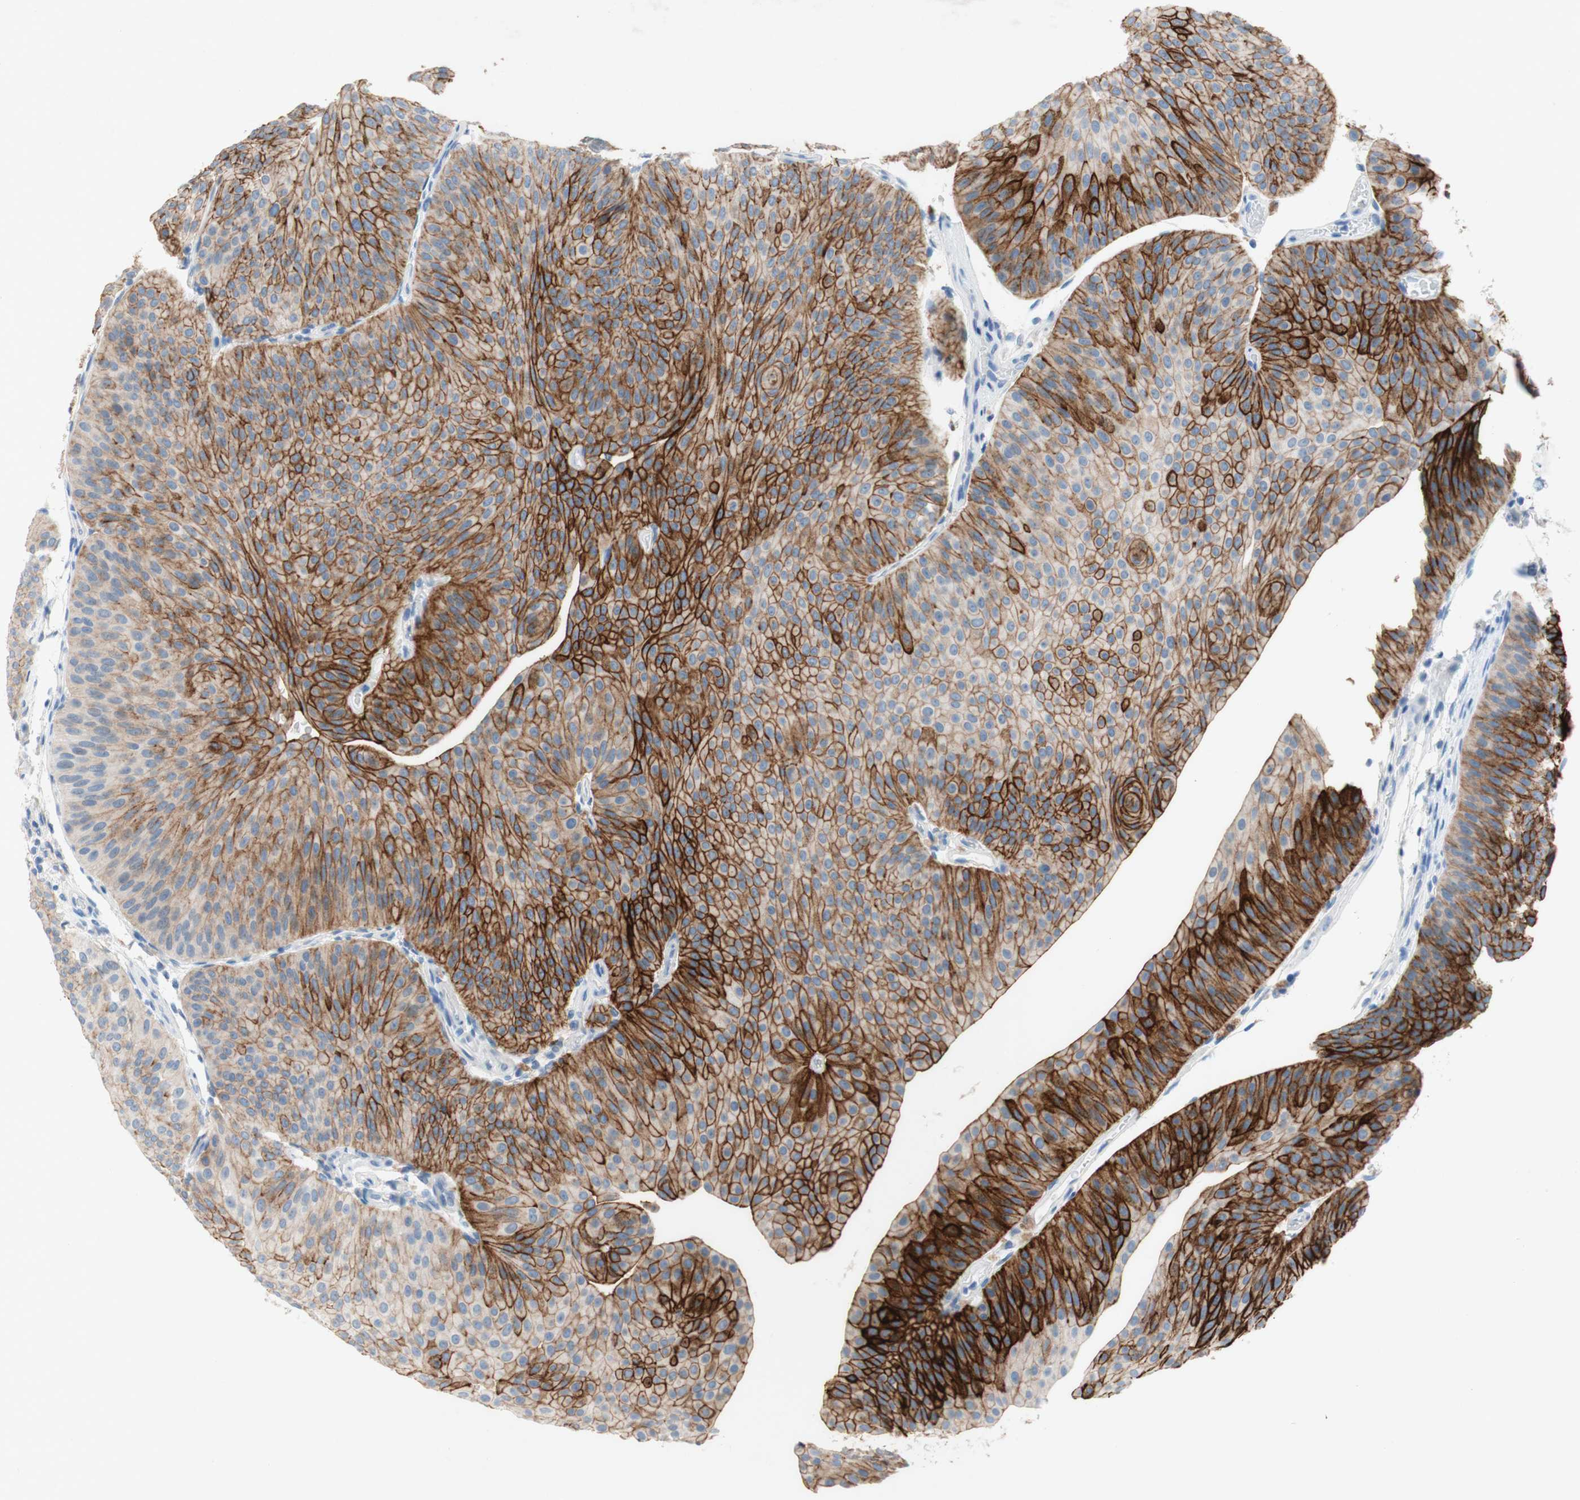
{"staining": {"intensity": "moderate", "quantity": "25%-75%", "location": "cytoplasmic/membranous"}, "tissue": "urothelial cancer", "cell_type": "Tumor cells", "image_type": "cancer", "snomed": [{"axis": "morphology", "description": "Urothelial carcinoma, Low grade"}, {"axis": "topography", "description": "Urinary bladder"}], "caption": "Urothelial cancer tissue shows moderate cytoplasmic/membranous expression in approximately 25%-75% of tumor cells, visualized by immunohistochemistry.", "gene": "POLR2J3", "patient": {"sex": "female", "age": 60}}